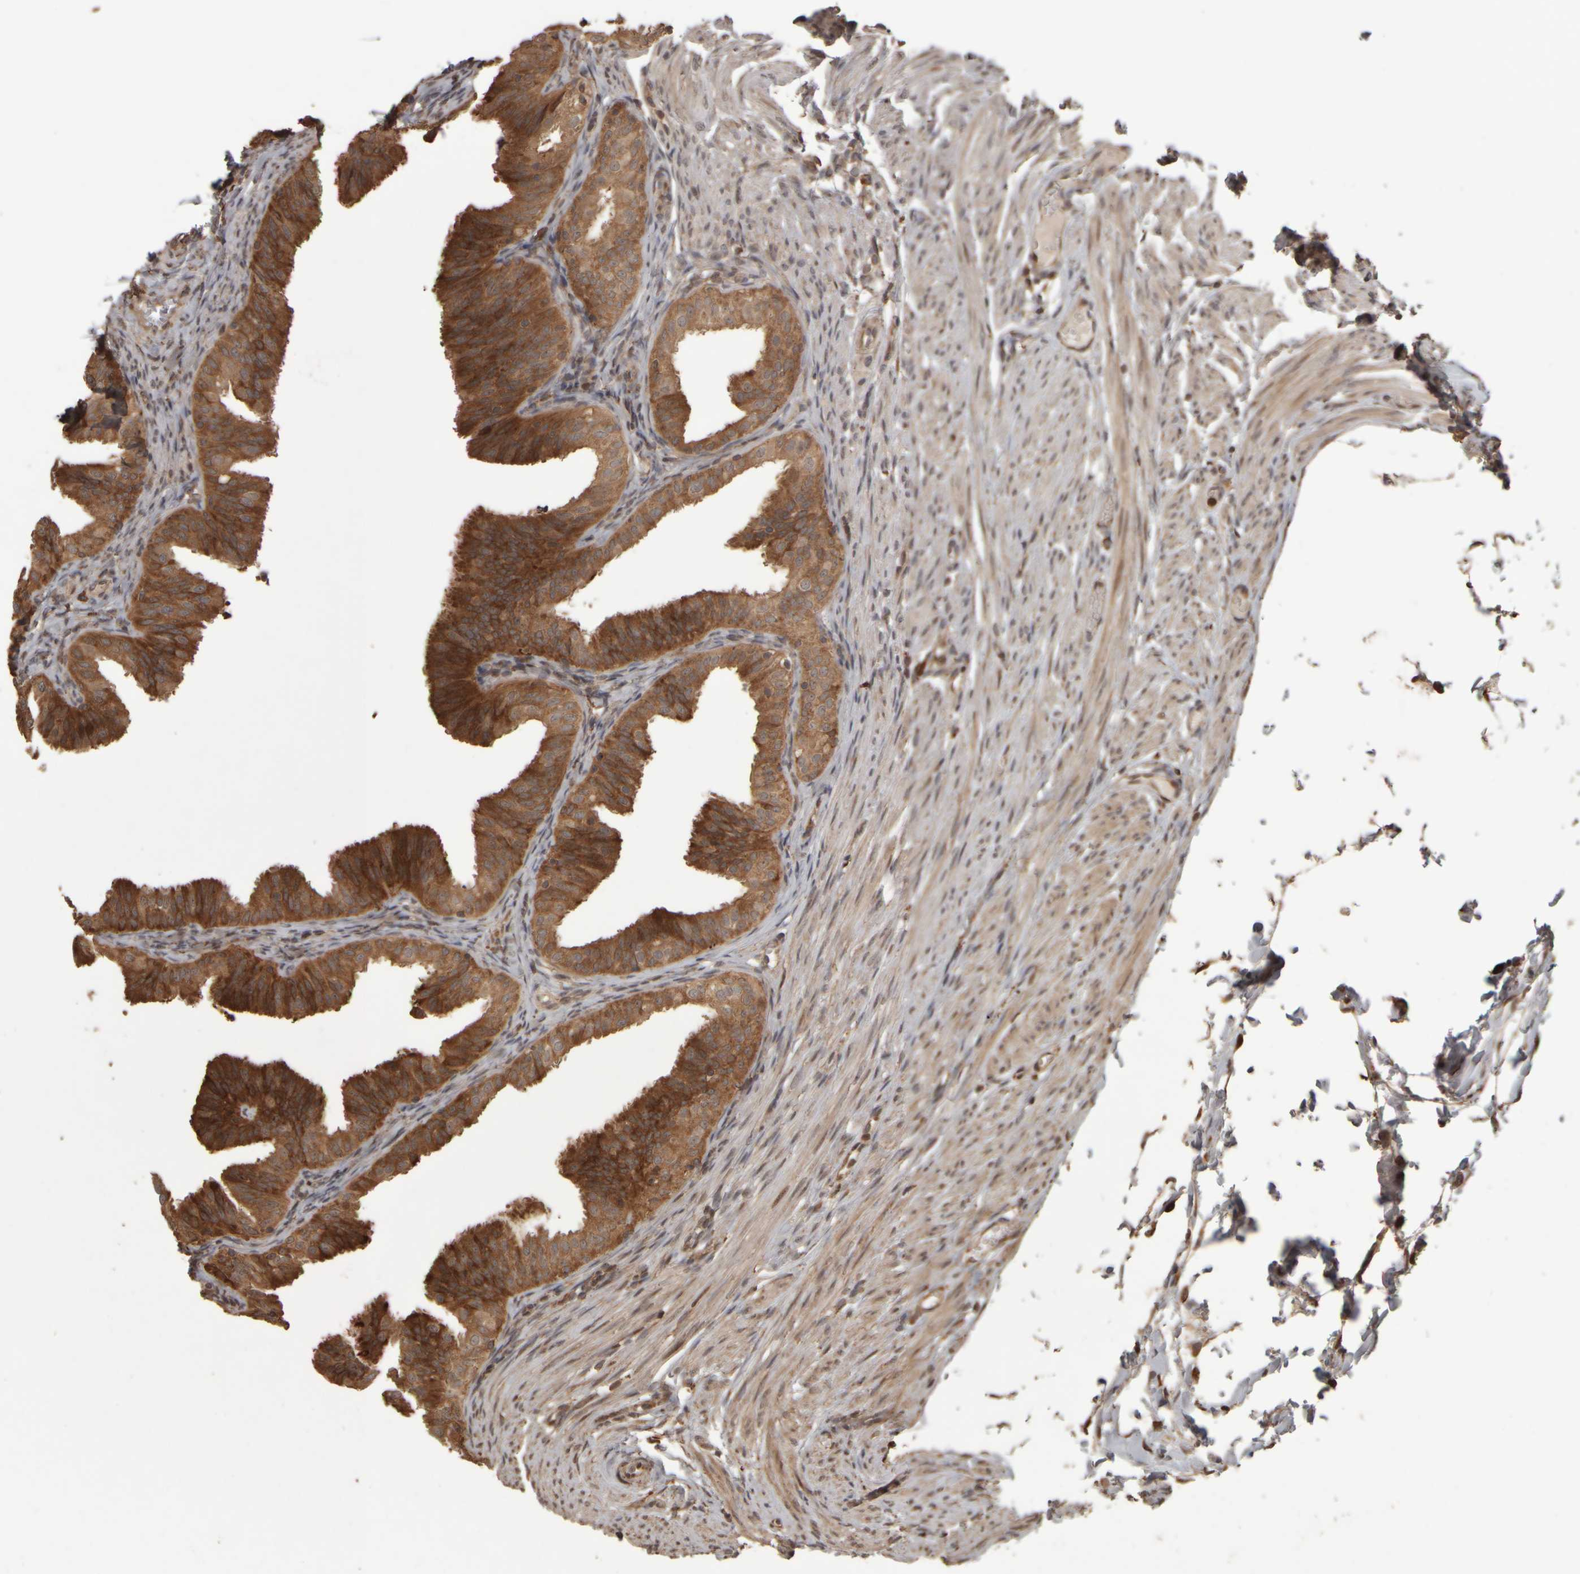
{"staining": {"intensity": "strong", "quantity": ">75%", "location": "cytoplasmic/membranous"}, "tissue": "fallopian tube", "cell_type": "Glandular cells", "image_type": "normal", "snomed": [{"axis": "morphology", "description": "Normal tissue, NOS"}, {"axis": "topography", "description": "Fallopian tube"}], "caption": "A photomicrograph of fallopian tube stained for a protein reveals strong cytoplasmic/membranous brown staining in glandular cells.", "gene": "AGBL3", "patient": {"sex": "female", "age": 35}}